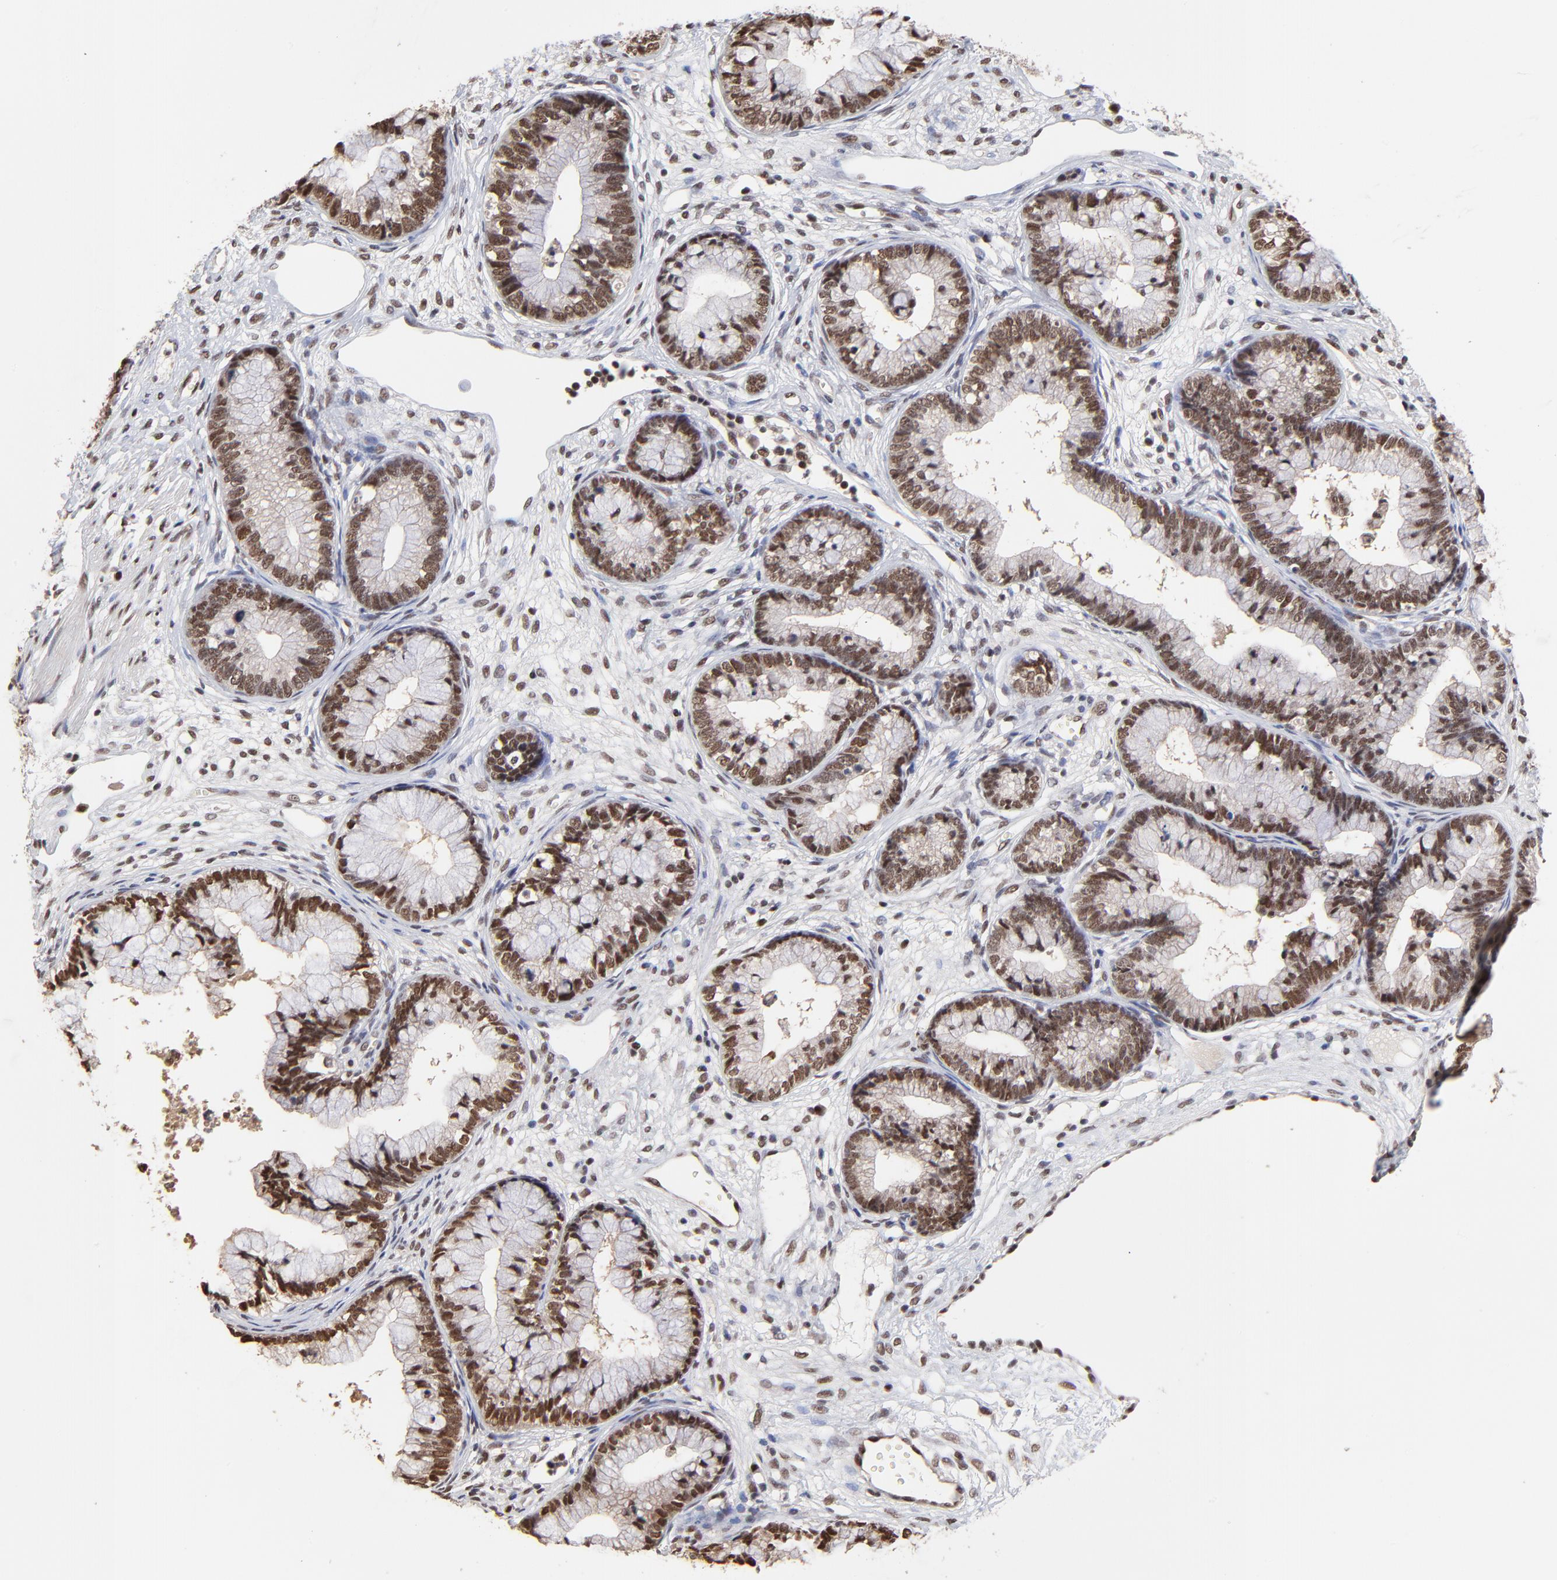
{"staining": {"intensity": "strong", "quantity": ">75%", "location": "nuclear"}, "tissue": "cervical cancer", "cell_type": "Tumor cells", "image_type": "cancer", "snomed": [{"axis": "morphology", "description": "Adenocarcinoma, NOS"}, {"axis": "topography", "description": "Cervix"}], "caption": "Cervical adenocarcinoma stained for a protein (brown) exhibits strong nuclear positive positivity in about >75% of tumor cells.", "gene": "DSN1", "patient": {"sex": "female", "age": 44}}